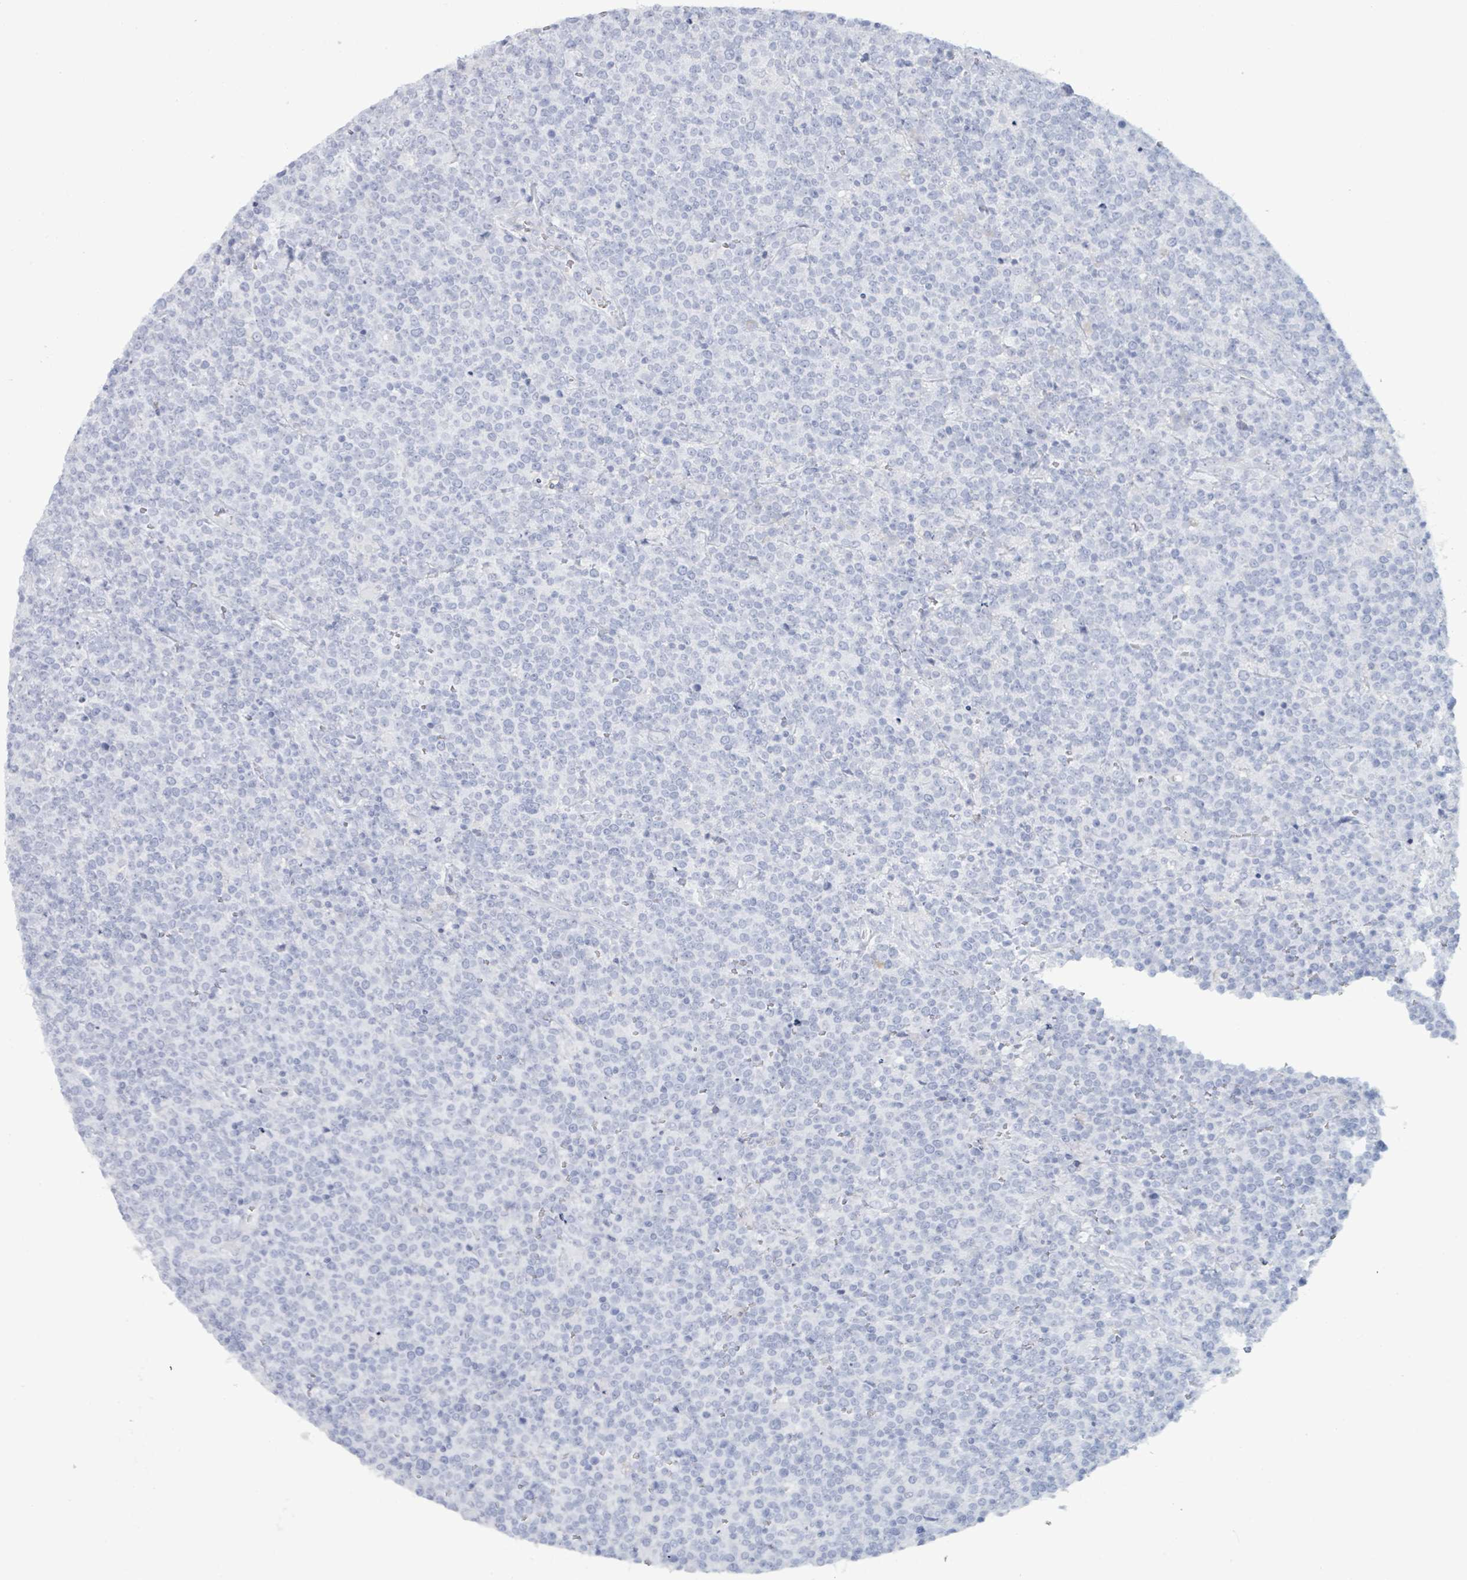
{"staining": {"intensity": "negative", "quantity": "none", "location": "none"}, "tissue": "lymphoma", "cell_type": "Tumor cells", "image_type": "cancer", "snomed": [{"axis": "morphology", "description": "Malignant lymphoma, non-Hodgkin's type, High grade"}, {"axis": "topography", "description": "Lymph node"}], "caption": "The micrograph reveals no staining of tumor cells in high-grade malignant lymphoma, non-Hodgkin's type.", "gene": "PGA3", "patient": {"sex": "male", "age": 61}}